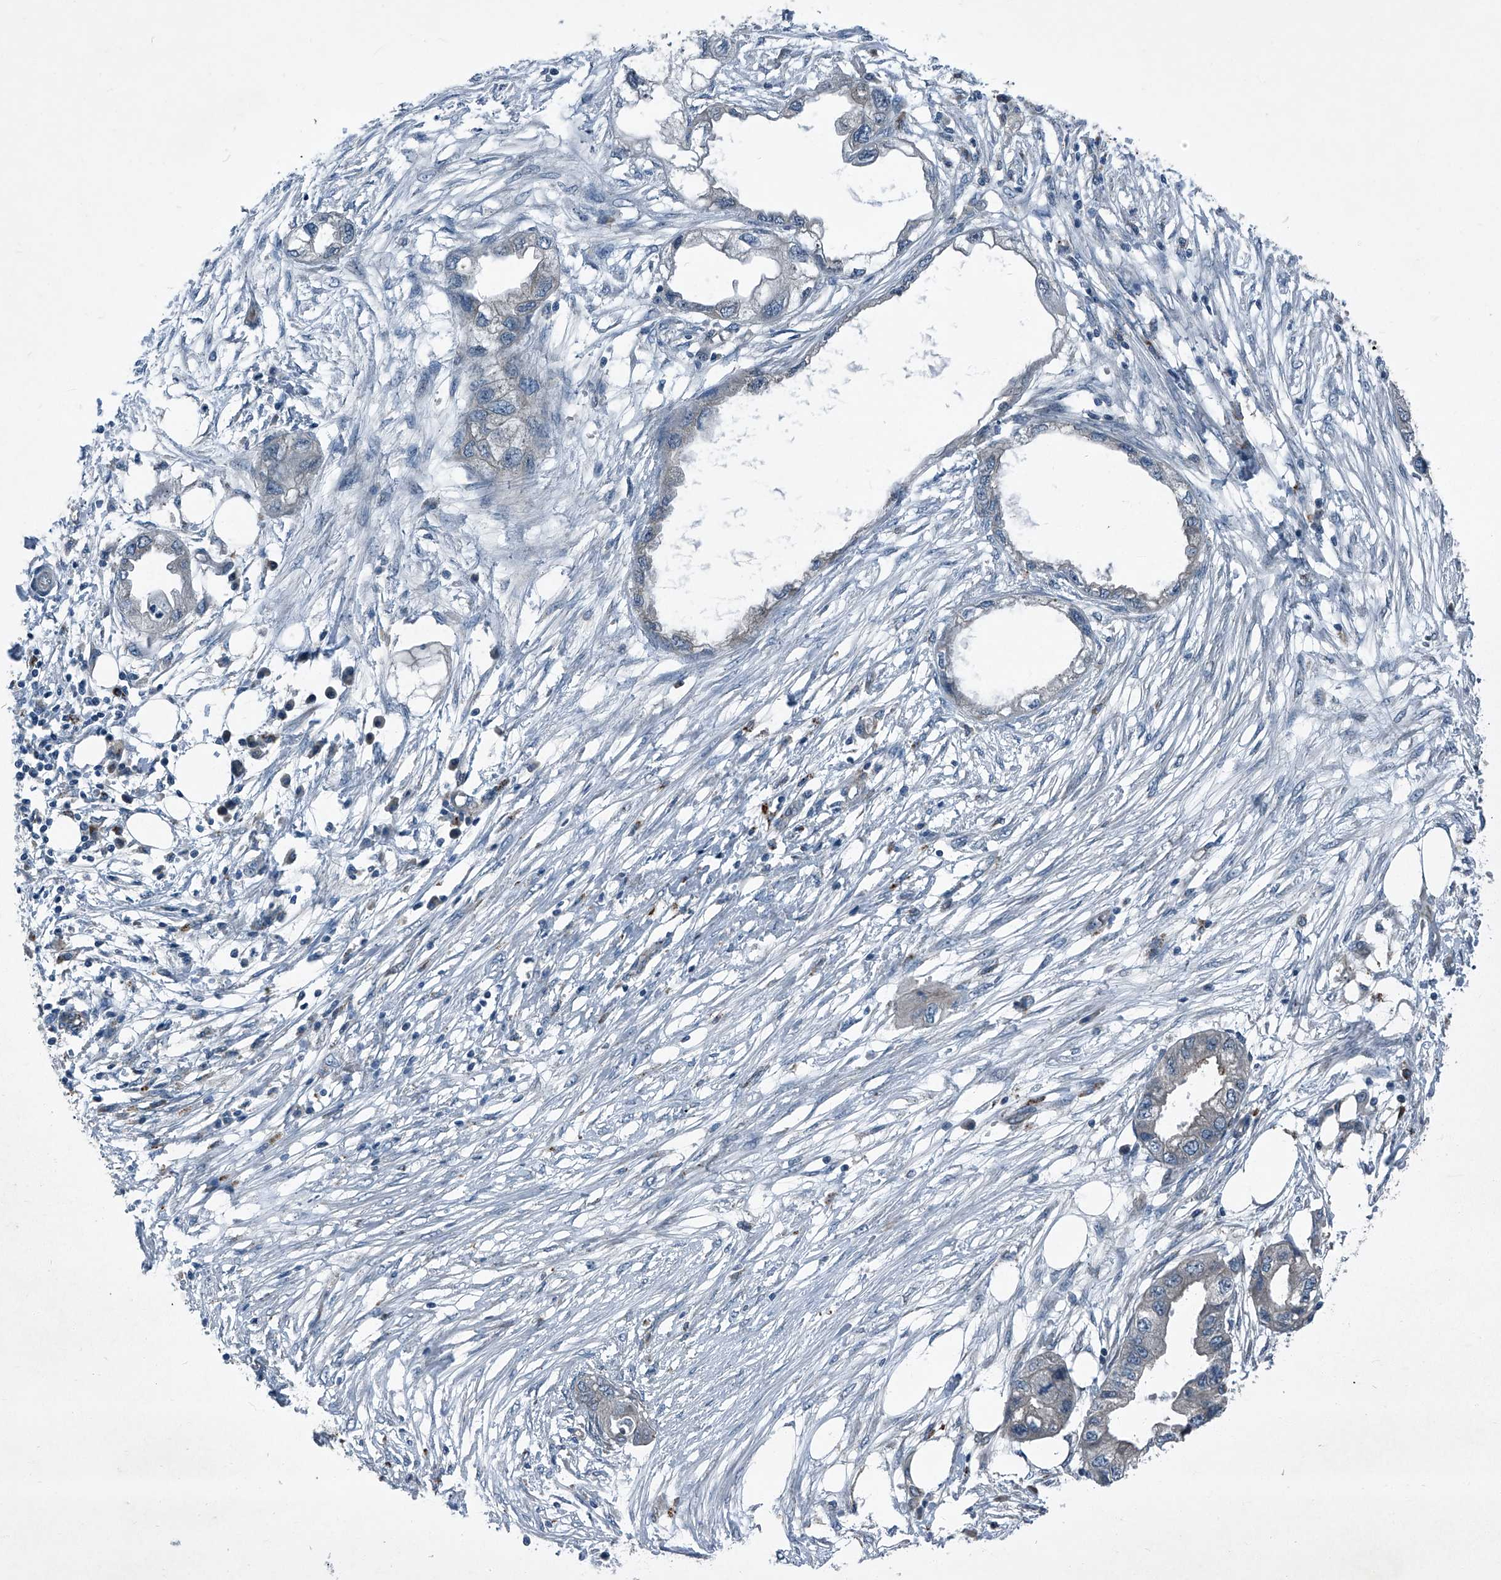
{"staining": {"intensity": "negative", "quantity": "none", "location": "none"}, "tissue": "endometrial cancer", "cell_type": "Tumor cells", "image_type": "cancer", "snomed": [{"axis": "morphology", "description": "Adenocarcinoma, NOS"}, {"axis": "morphology", "description": "Adenocarcinoma, metastatic, NOS"}, {"axis": "topography", "description": "Adipose tissue"}, {"axis": "topography", "description": "Endometrium"}], "caption": "A micrograph of human endometrial cancer (metastatic adenocarcinoma) is negative for staining in tumor cells.", "gene": "SENP2", "patient": {"sex": "female", "age": 67}}